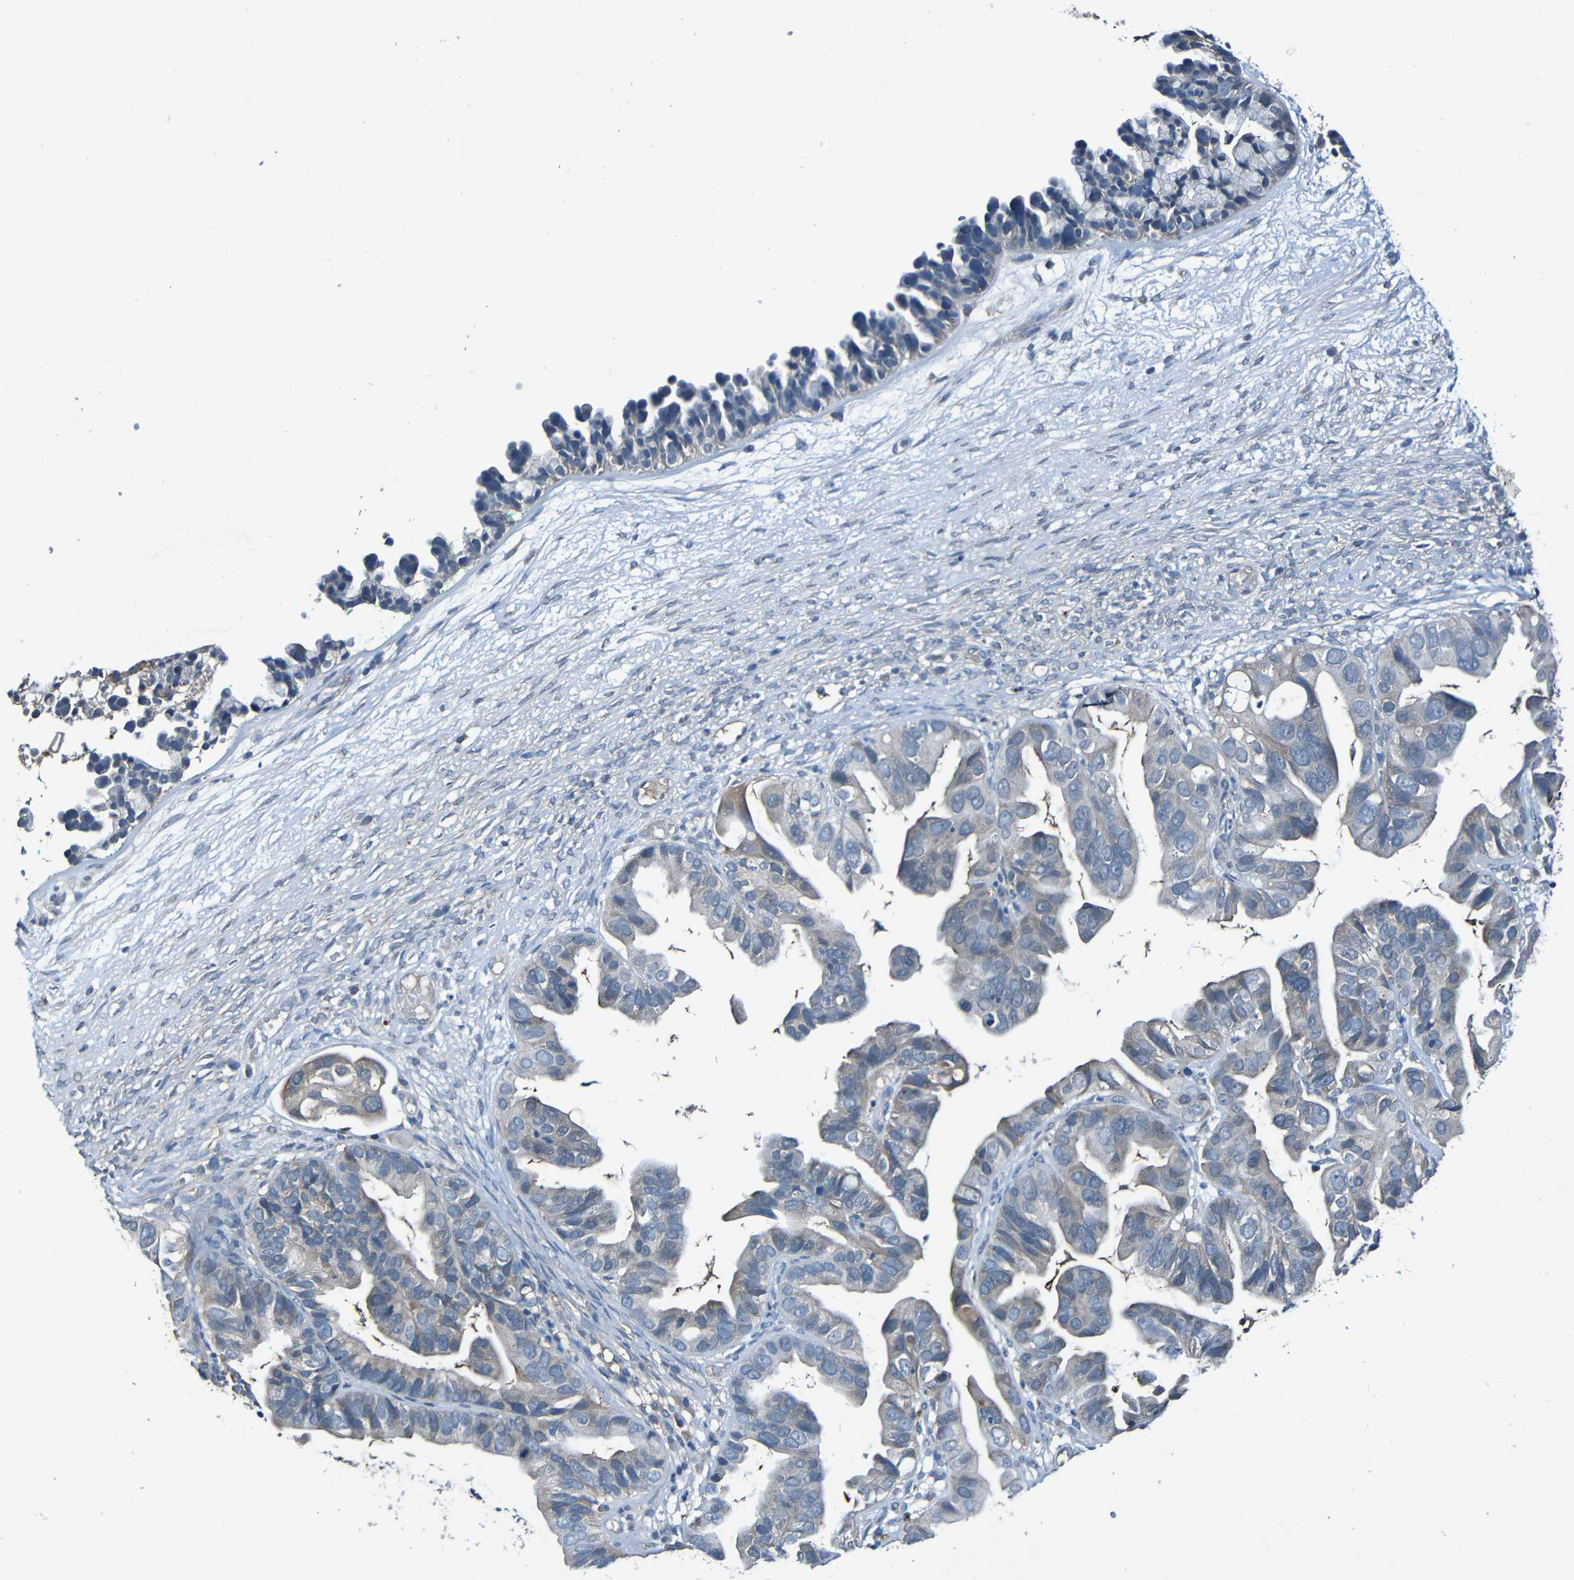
{"staining": {"intensity": "negative", "quantity": "none", "location": "none"}, "tissue": "ovarian cancer", "cell_type": "Tumor cells", "image_type": "cancer", "snomed": [{"axis": "morphology", "description": "Cystadenocarcinoma, serous, NOS"}, {"axis": "topography", "description": "Ovary"}], "caption": "Micrograph shows no protein expression in tumor cells of serous cystadenocarcinoma (ovarian) tissue.", "gene": "LRRC70", "patient": {"sex": "female", "age": 56}}